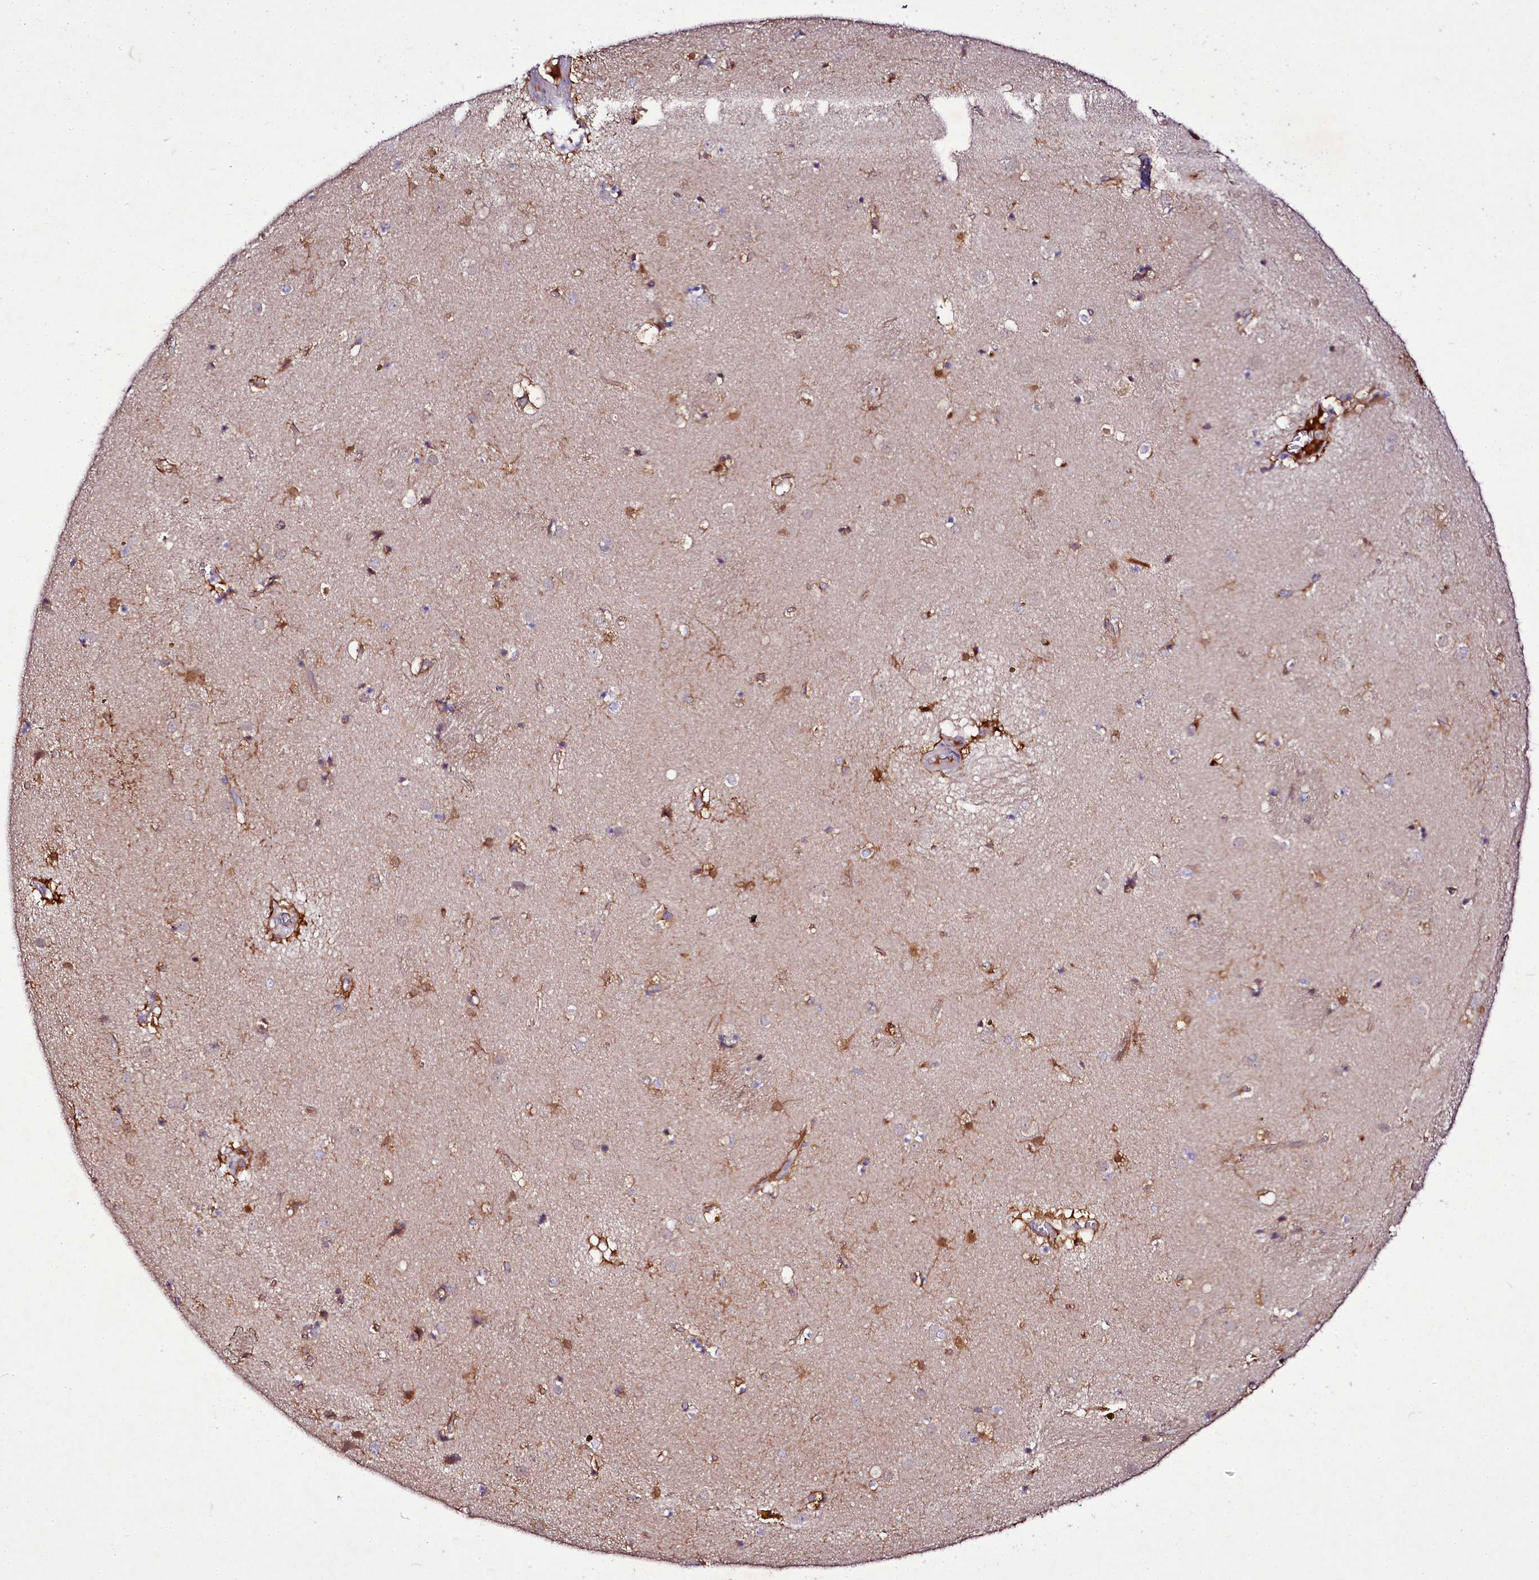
{"staining": {"intensity": "moderate", "quantity": "<25%", "location": "cytoplasmic/membranous"}, "tissue": "caudate", "cell_type": "Glial cells", "image_type": "normal", "snomed": [{"axis": "morphology", "description": "Normal tissue, NOS"}, {"axis": "topography", "description": "Lateral ventricle wall"}], "caption": "A high-resolution histopathology image shows immunohistochemistry (IHC) staining of benign caudate, which reveals moderate cytoplasmic/membranous positivity in approximately <25% of glial cells.", "gene": "ZC3H12C", "patient": {"sex": "male", "age": 70}}